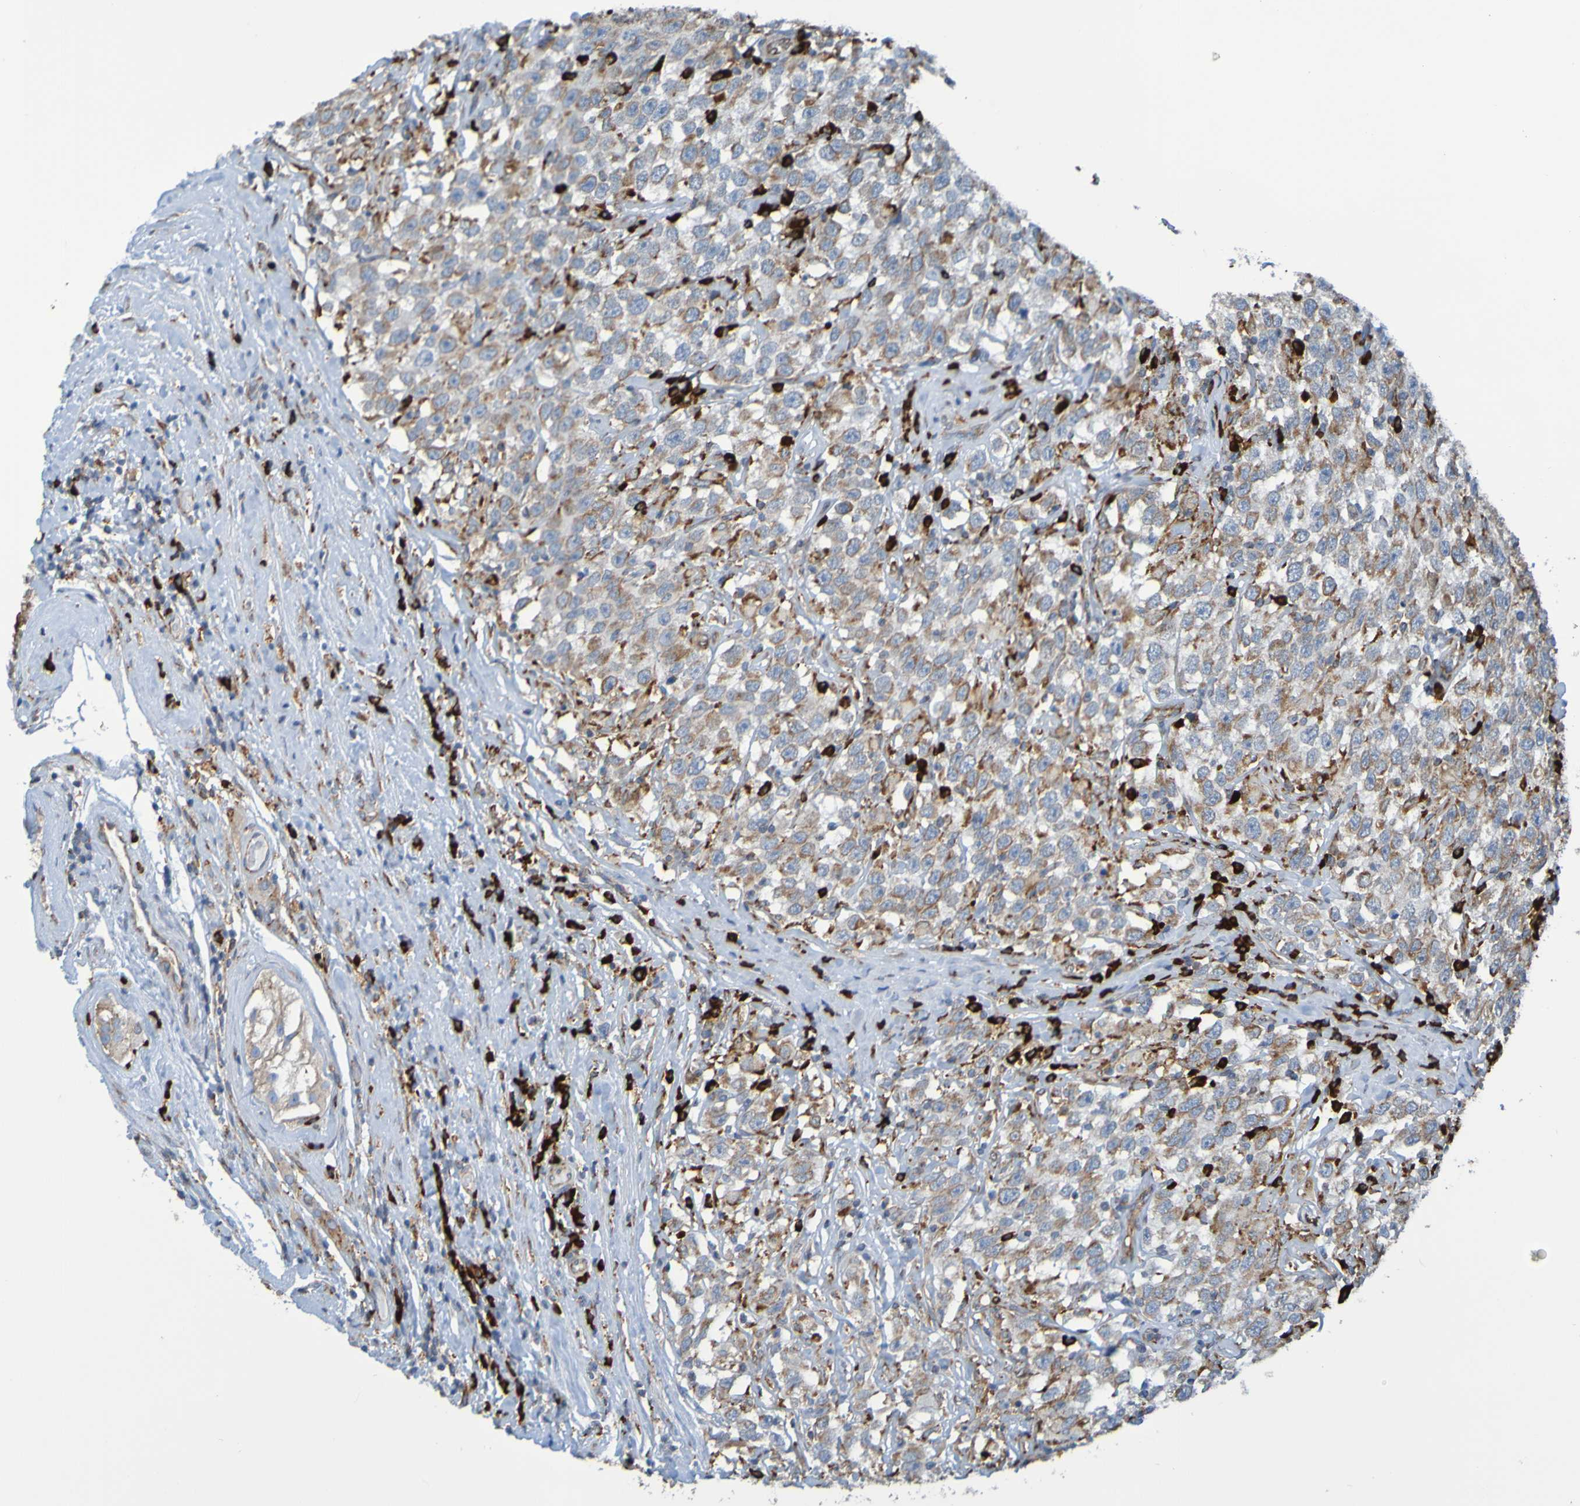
{"staining": {"intensity": "weak", "quantity": "25%-75%", "location": "cytoplasmic/membranous"}, "tissue": "testis cancer", "cell_type": "Tumor cells", "image_type": "cancer", "snomed": [{"axis": "morphology", "description": "Seminoma, NOS"}, {"axis": "topography", "description": "Testis"}], "caption": "A low amount of weak cytoplasmic/membranous staining is present in about 25%-75% of tumor cells in testis cancer (seminoma) tissue.", "gene": "SSR1", "patient": {"sex": "male", "age": 41}}